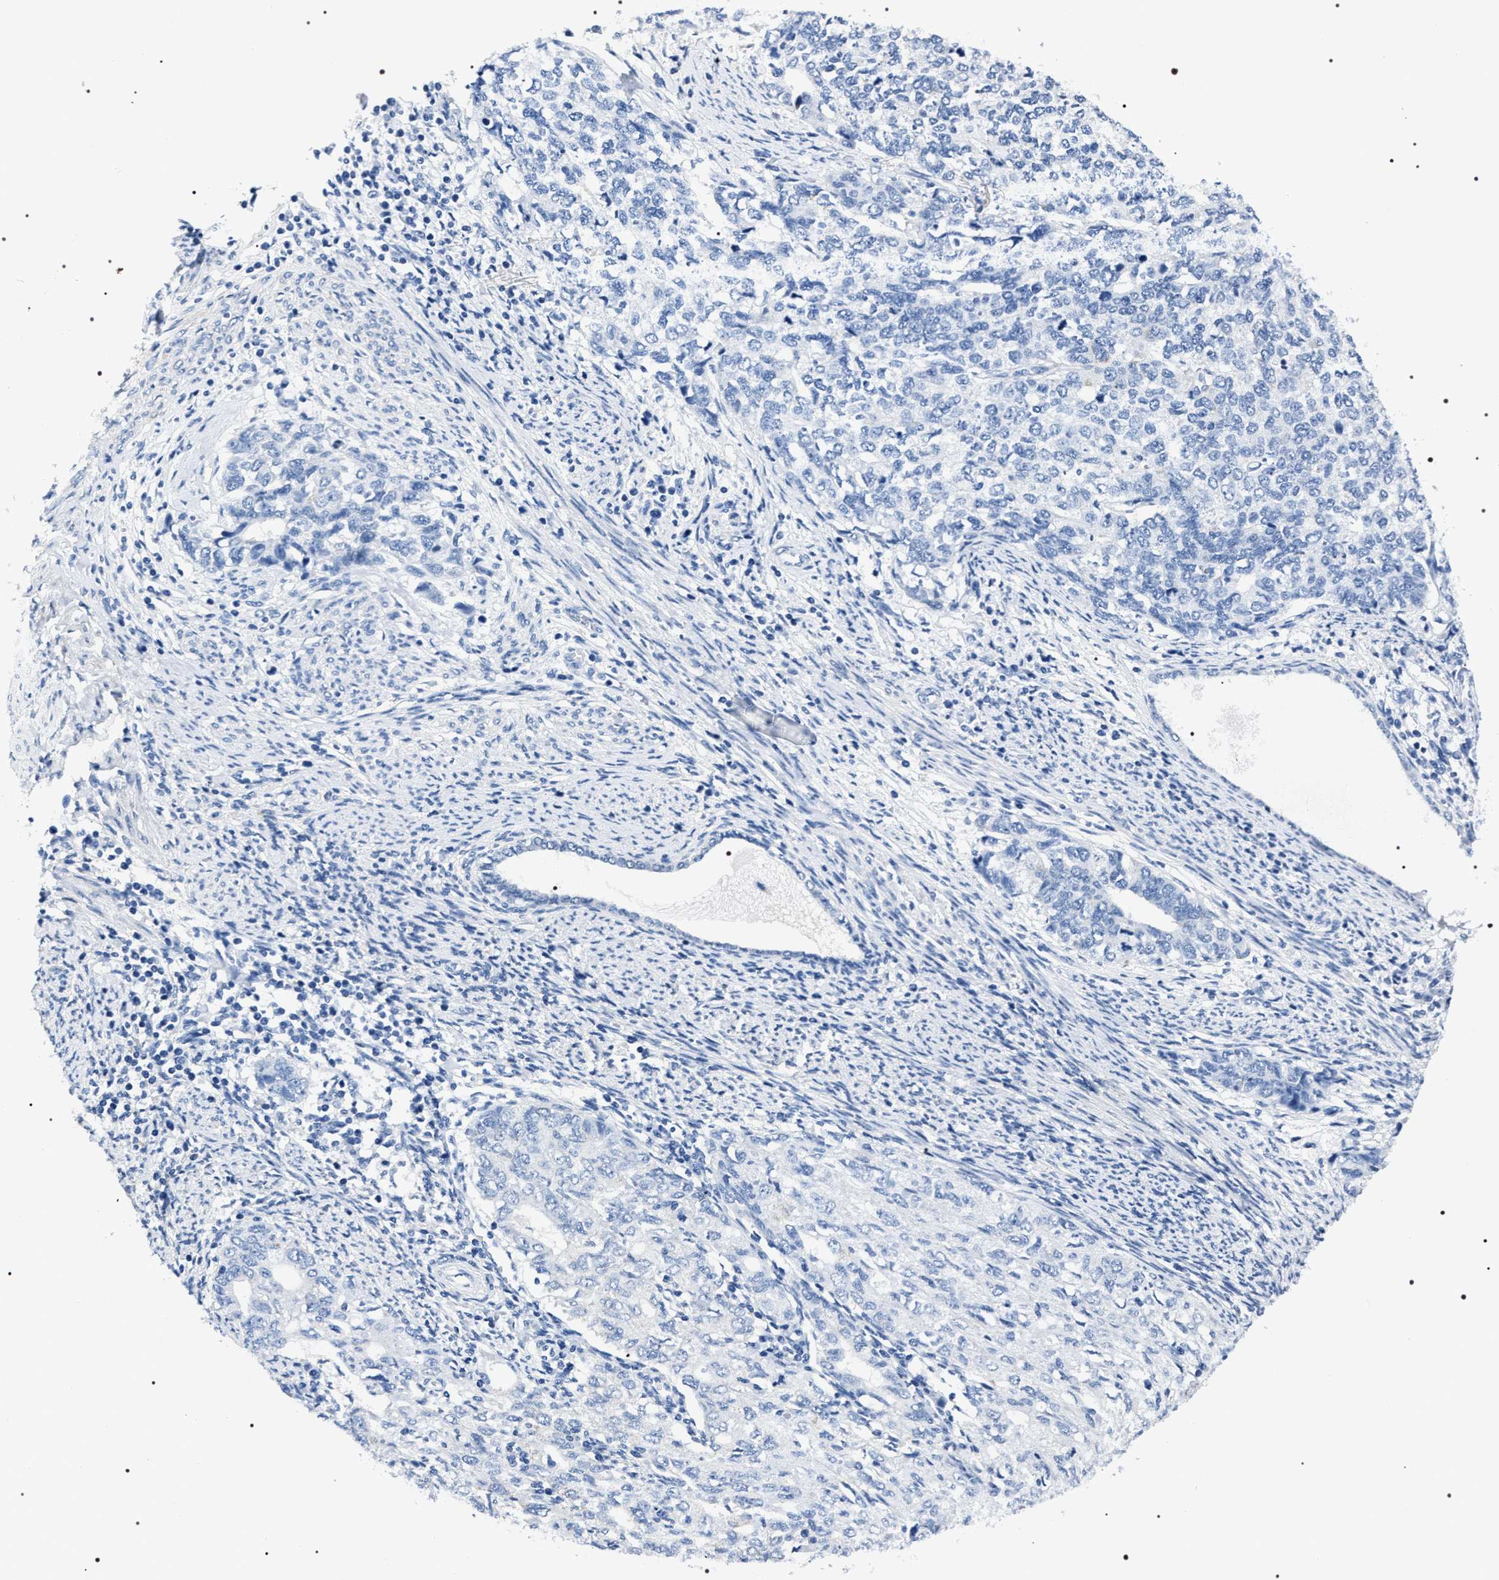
{"staining": {"intensity": "negative", "quantity": "none", "location": "none"}, "tissue": "cervical cancer", "cell_type": "Tumor cells", "image_type": "cancer", "snomed": [{"axis": "morphology", "description": "Squamous cell carcinoma, NOS"}, {"axis": "topography", "description": "Cervix"}], "caption": "Histopathology image shows no significant protein staining in tumor cells of cervical squamous cell carcinoma.", "gene": "ADH4", "patient": {"sex": "female", "age": 63}}